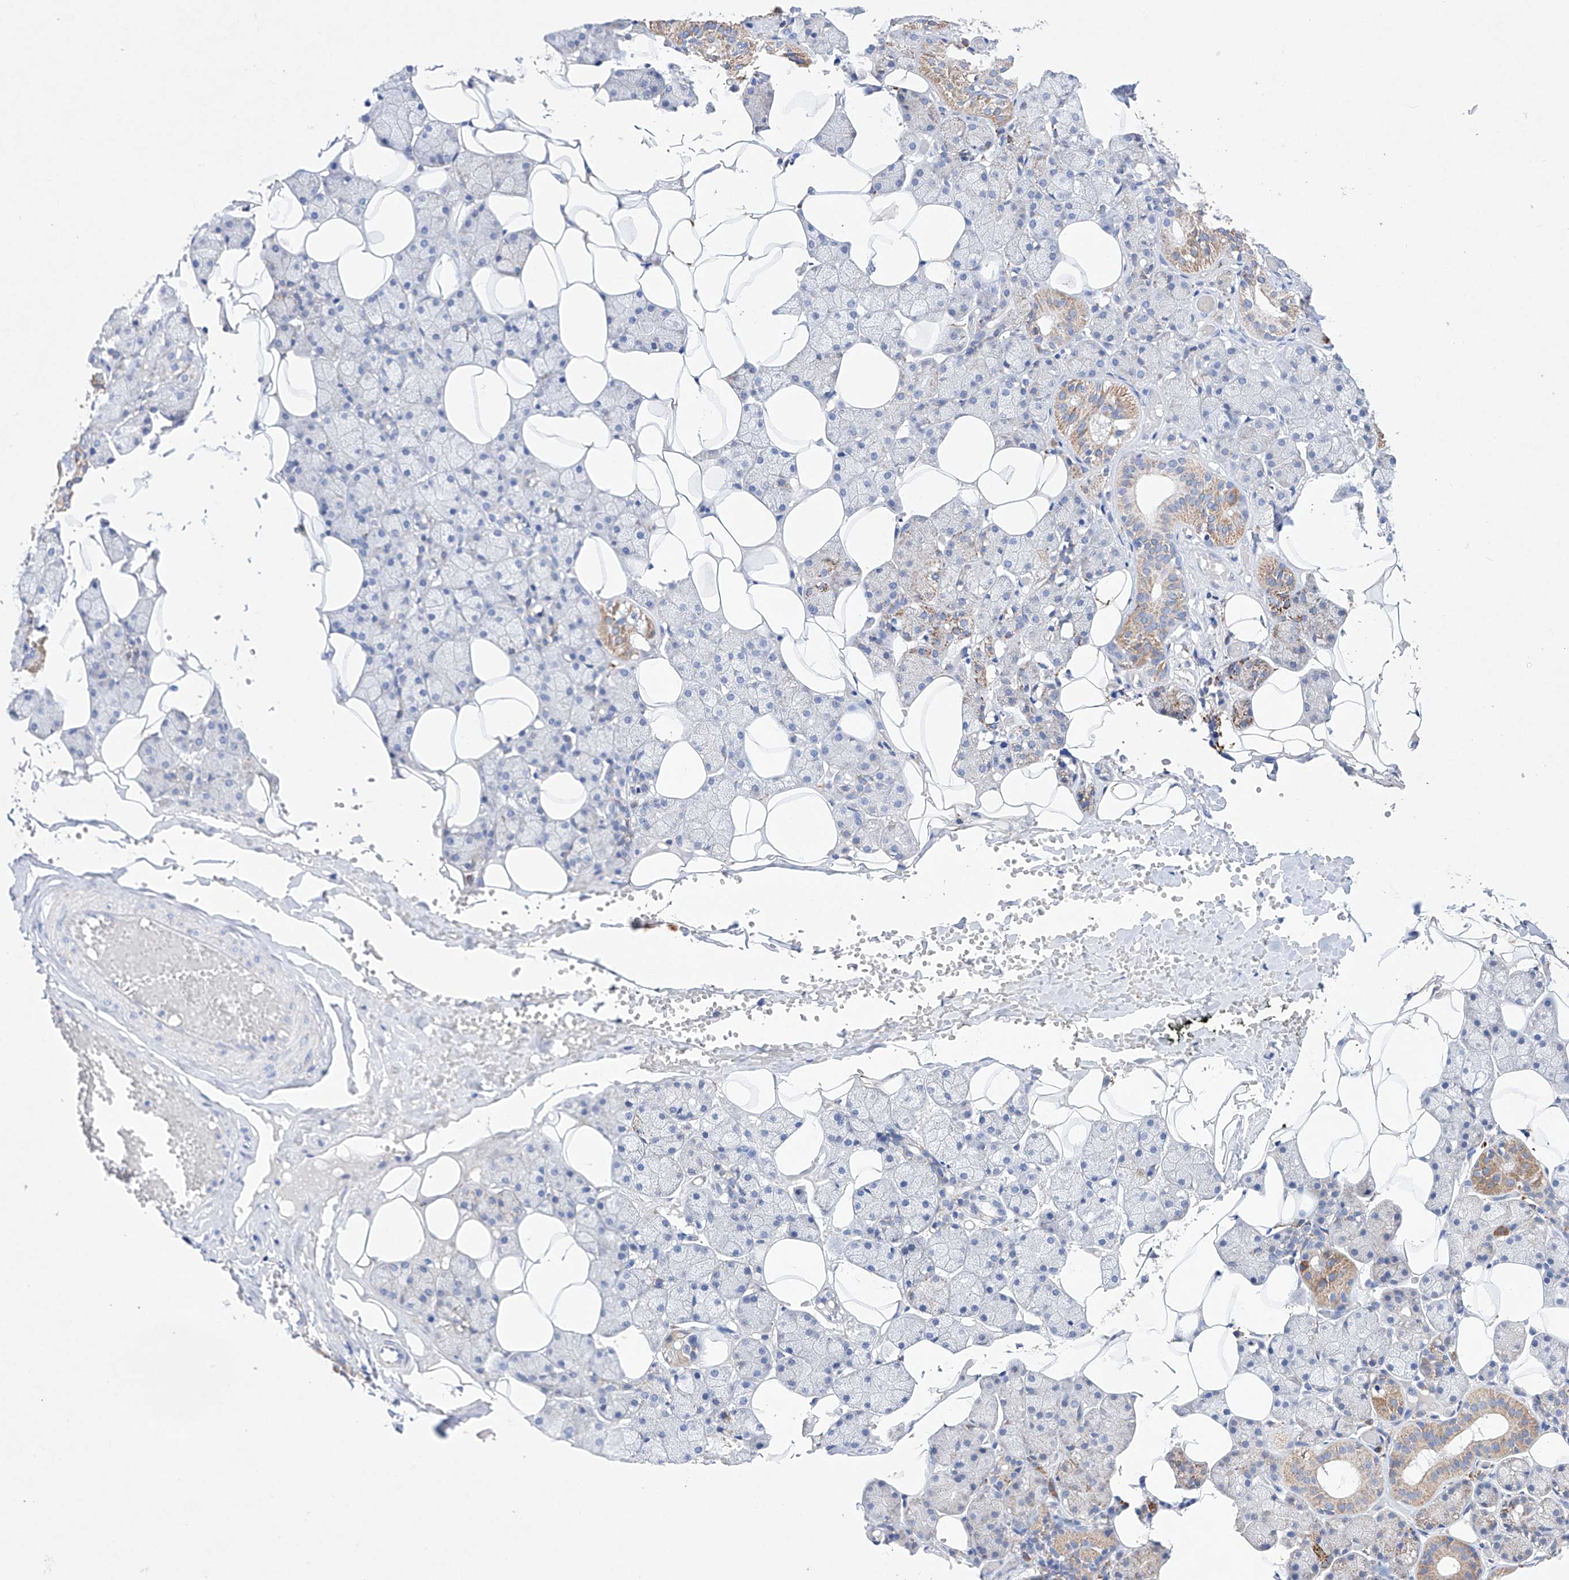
{"staining": {"intensity": "moderate", "quantity": "<25%", "location": "cytoplasmic/membranous"}, "tissue": "salivary gland", "cell_type": "Glandular cells", "image_type": "normal", "snomed": [{"axis": "morphology", "description": "Normal tissue, NOS"}, {"axis": "topography", "description": "Salivary gland"}], "caption": "Immunohistochemical staining of unremarkable human salivary gland reveals low levels of moderate cytoplasmic/membranous expression in approximately <25% of glandular cells.", "gene": "NRROS", "patient": {"sex": "female", "age": 33}}